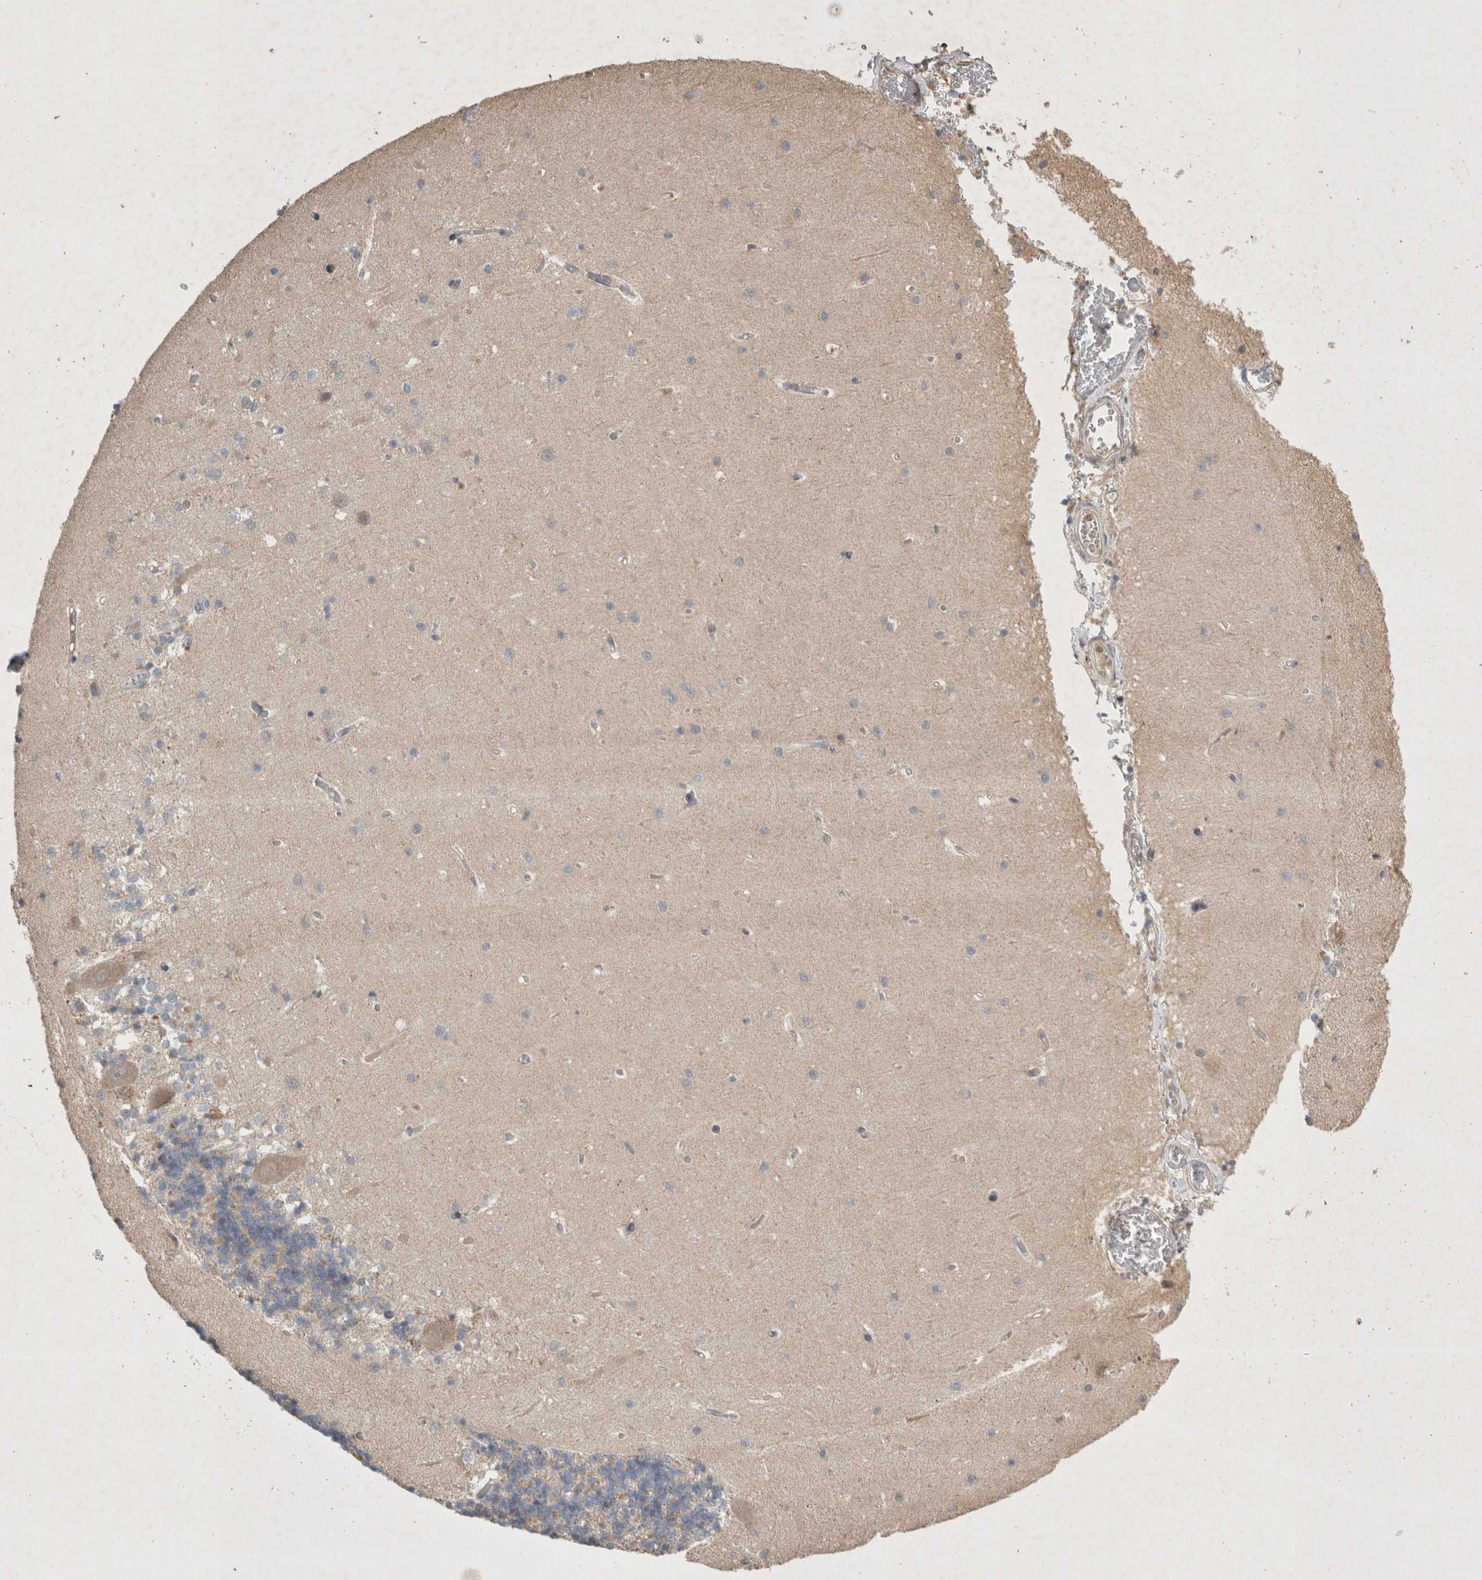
{"staining": {"intensity": "moderate", "quantity": "25%-75%", "location": "cytoplasmic/membranous"}, "tissue": "cerebellum", "cell_type": "Cells in granular layer", "image_type": "normal", "snomed": [{"axis": "morphology", "description": "Normal tissue, NOS"}, {"axis": "topography", "description": "Cerebellum"}], "caption": "The photomicrograph demonstrates immunohistochemical staining of unremarkable cerebellum. There is moderate cytoplasmic/membranous expression is appreciated in about 25%-75% of cells in granular layer.", "gene": "SERAC1", "patient": {"sex": "male", "age": 37}}